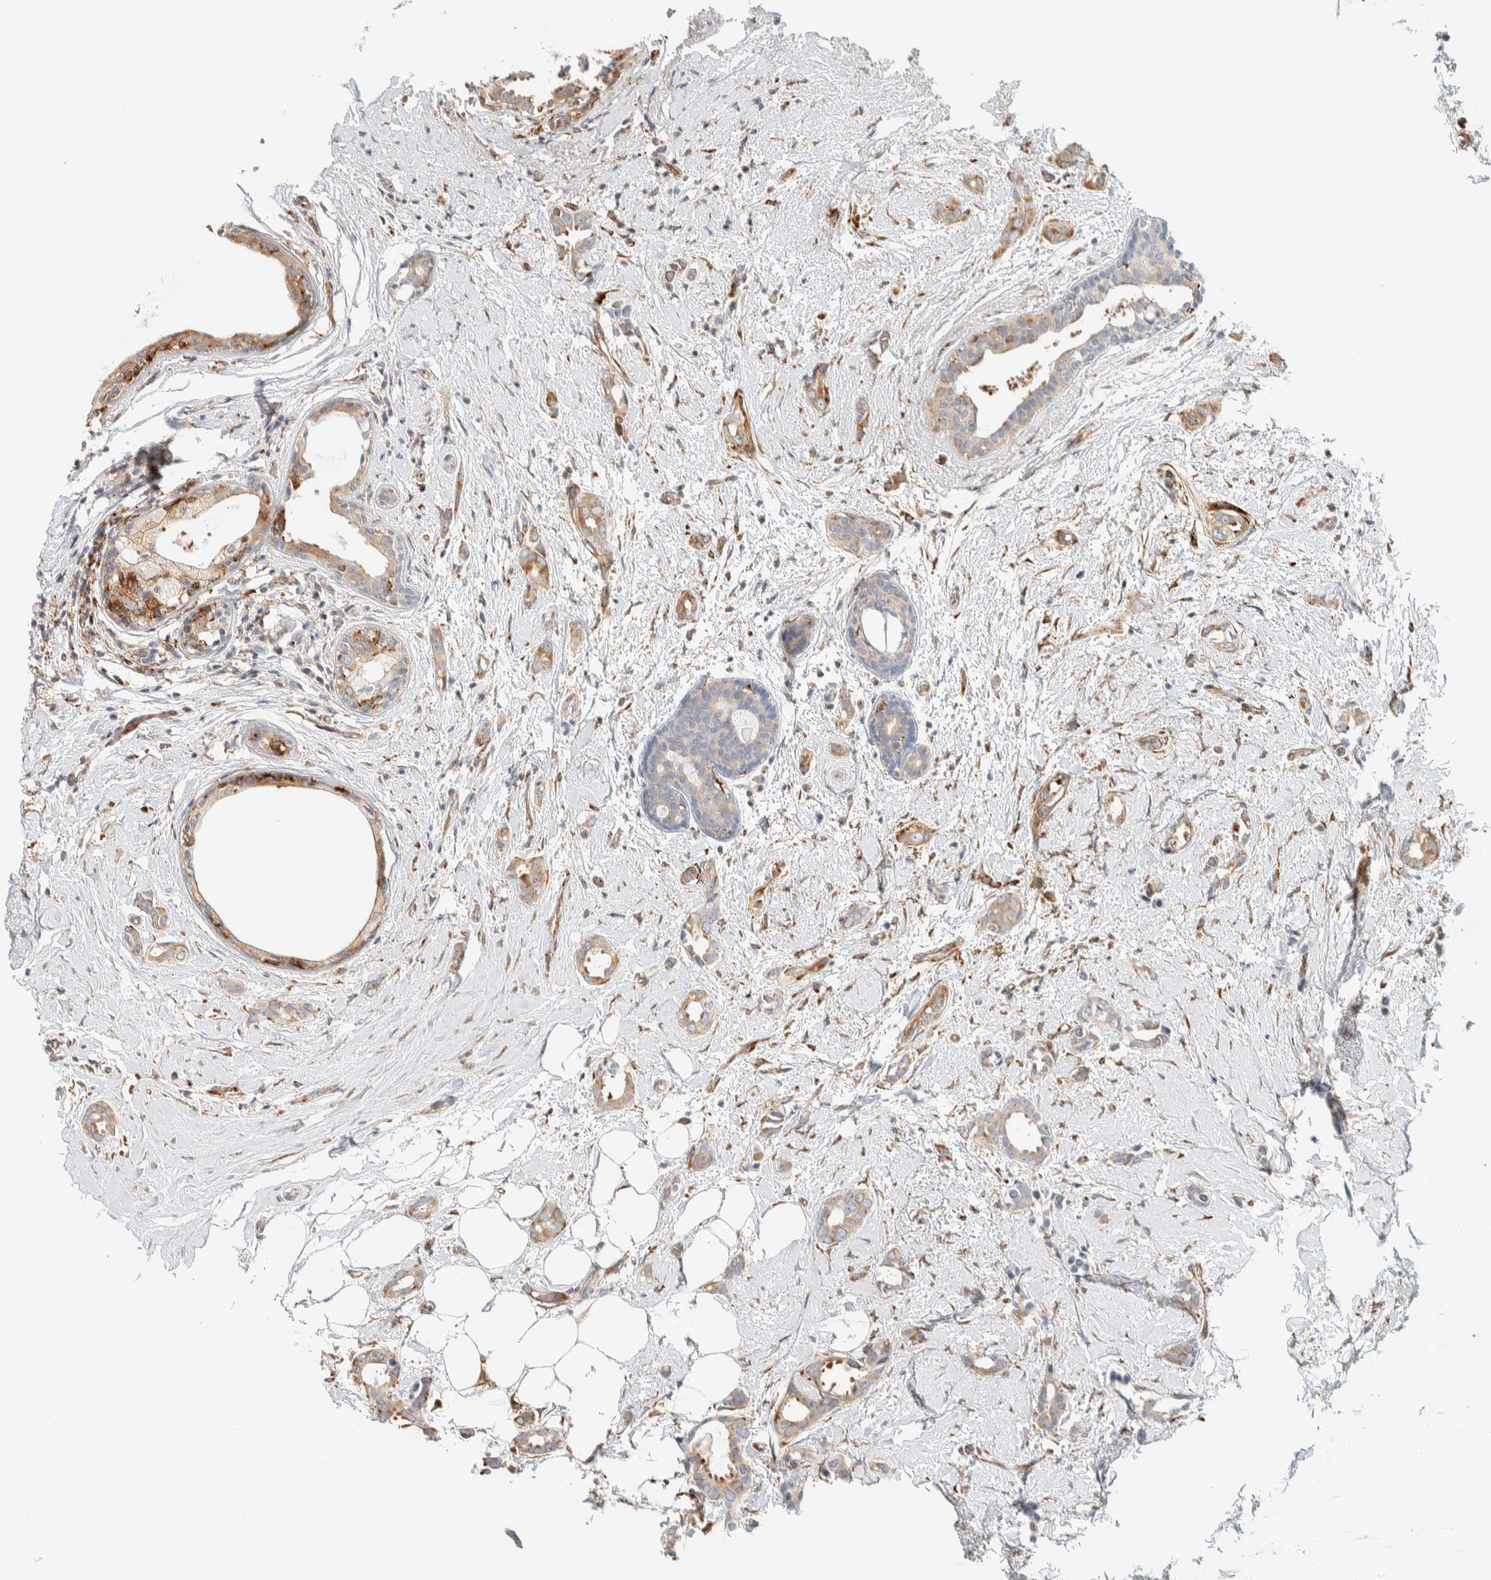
{"staining": {"intensity": "moderate", "quantity": "25%-75%", "location": "cytoplasmic/membranous"}, "tissue": "breast cancer", "cell_type": "Tumor cells", "image_type": "cancer", "snomed": [{"axis": "morphology", "description": "Duct carcinoma"}, {"axis": "topography", "description": "Breast"}], "caption": "This is a histology image of immunohistochemistry (IHC) staining of breast infiltrating ductal carcinoma, which shows moderate expression in the cytoplasmic/membranous of tumor cells.", "gene": "LLGL2", "patient": {"sex": "female", "age": 55}}